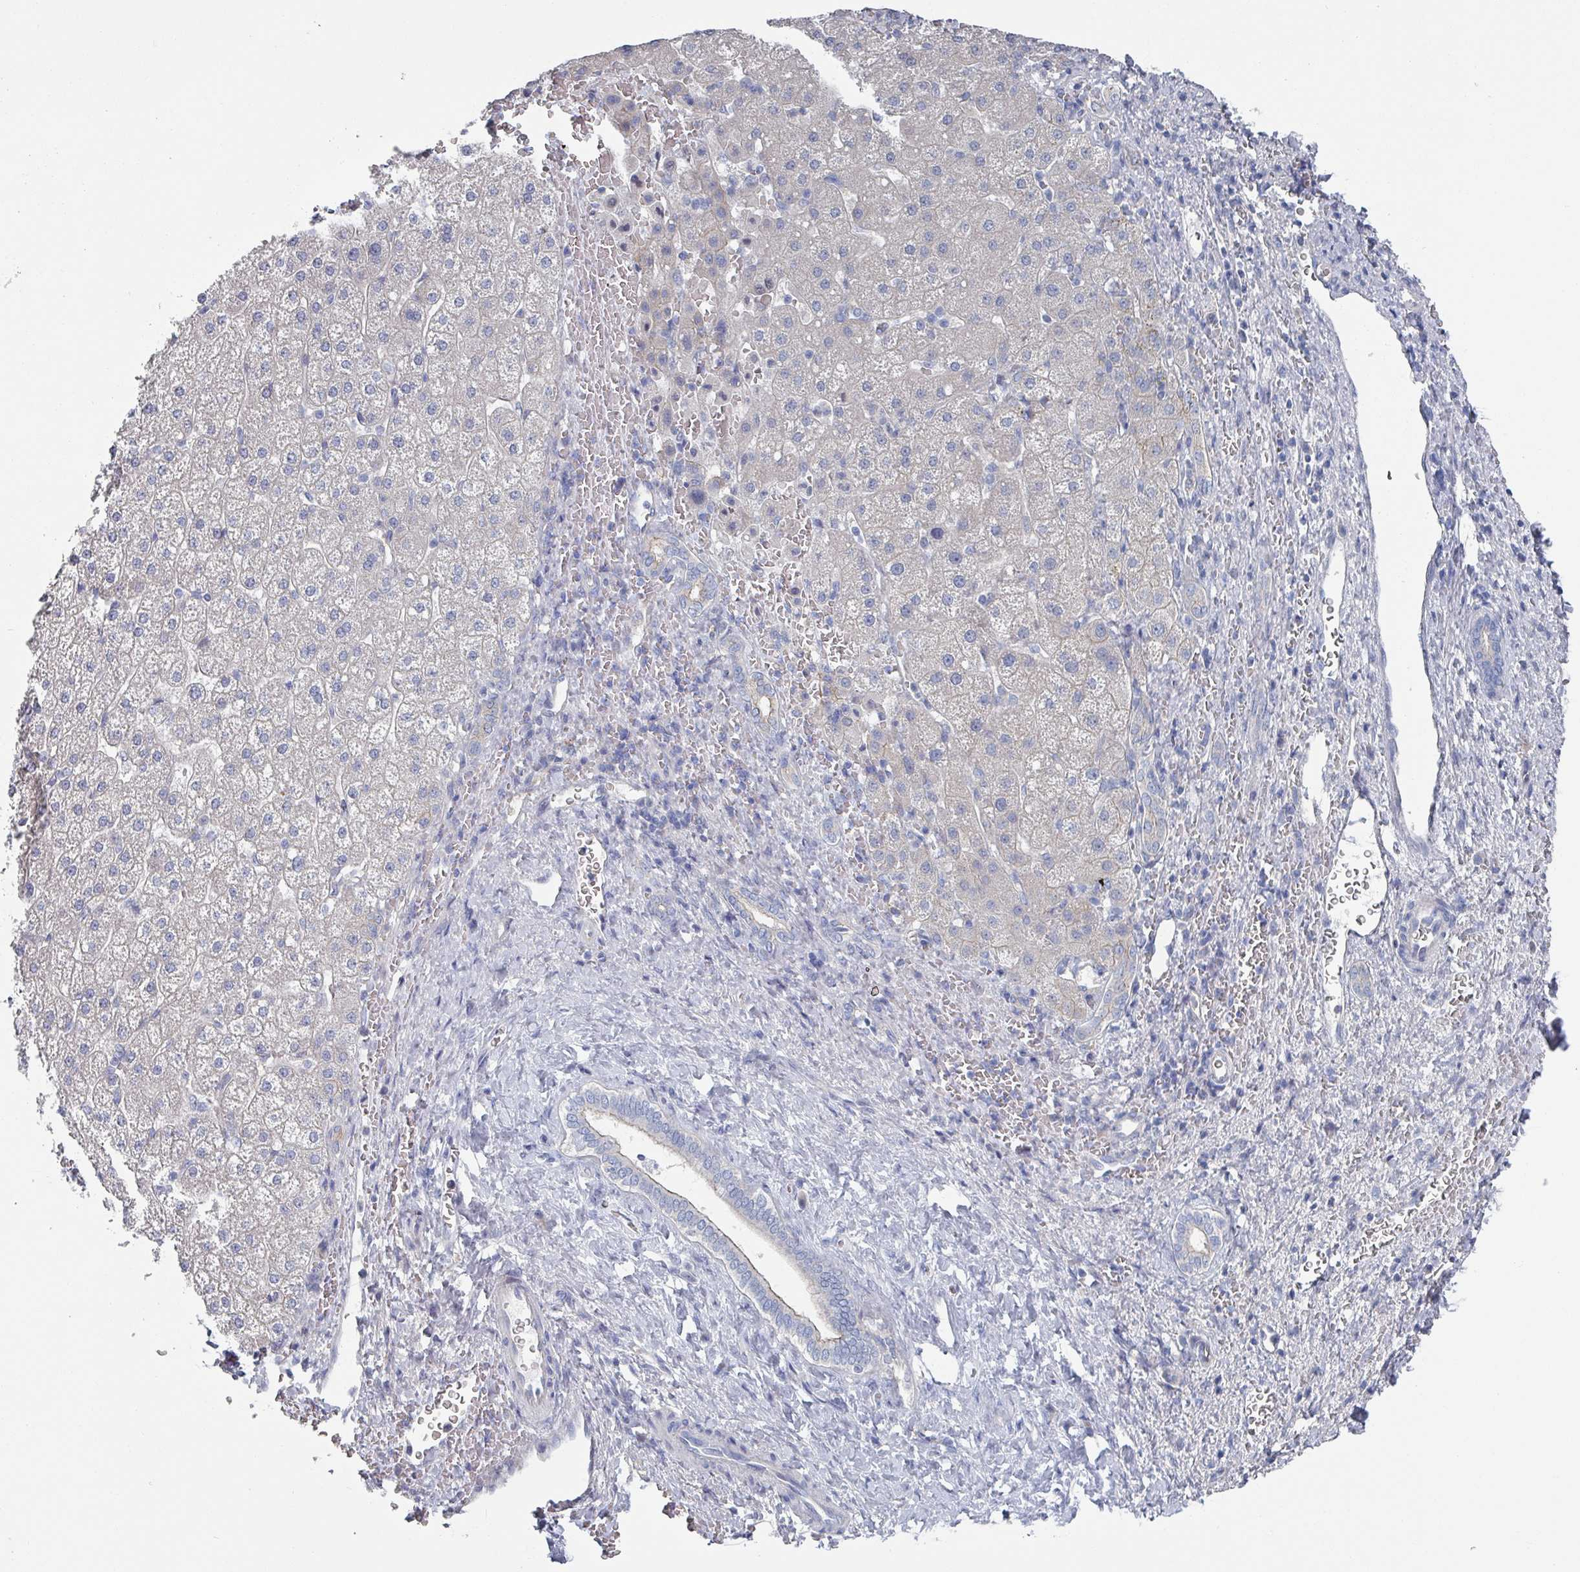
{"staining": {"intensity": "negative", "quantity": "none", "location": "none"}, "tissue": "liver cancer", "cell_type": "Tumor cells", "image_type": "cancer", "snomed": [{"axis": "morphology", "description": "Carcinoma, Hepatocellular, NOS"}, {"axis": "topography", "description": "Liver"}], "caption": "High magnification brightfield microscopy of liver cancer (hepatocellular carcinoma) stained with DAB (3,3'-diaminobenzidine) (brown) and counterstained with hematoxylin (blue): tumor cells show no significant positivity.", "gene": "EFL1", "patient": {"sex": "male", "age": 57}}